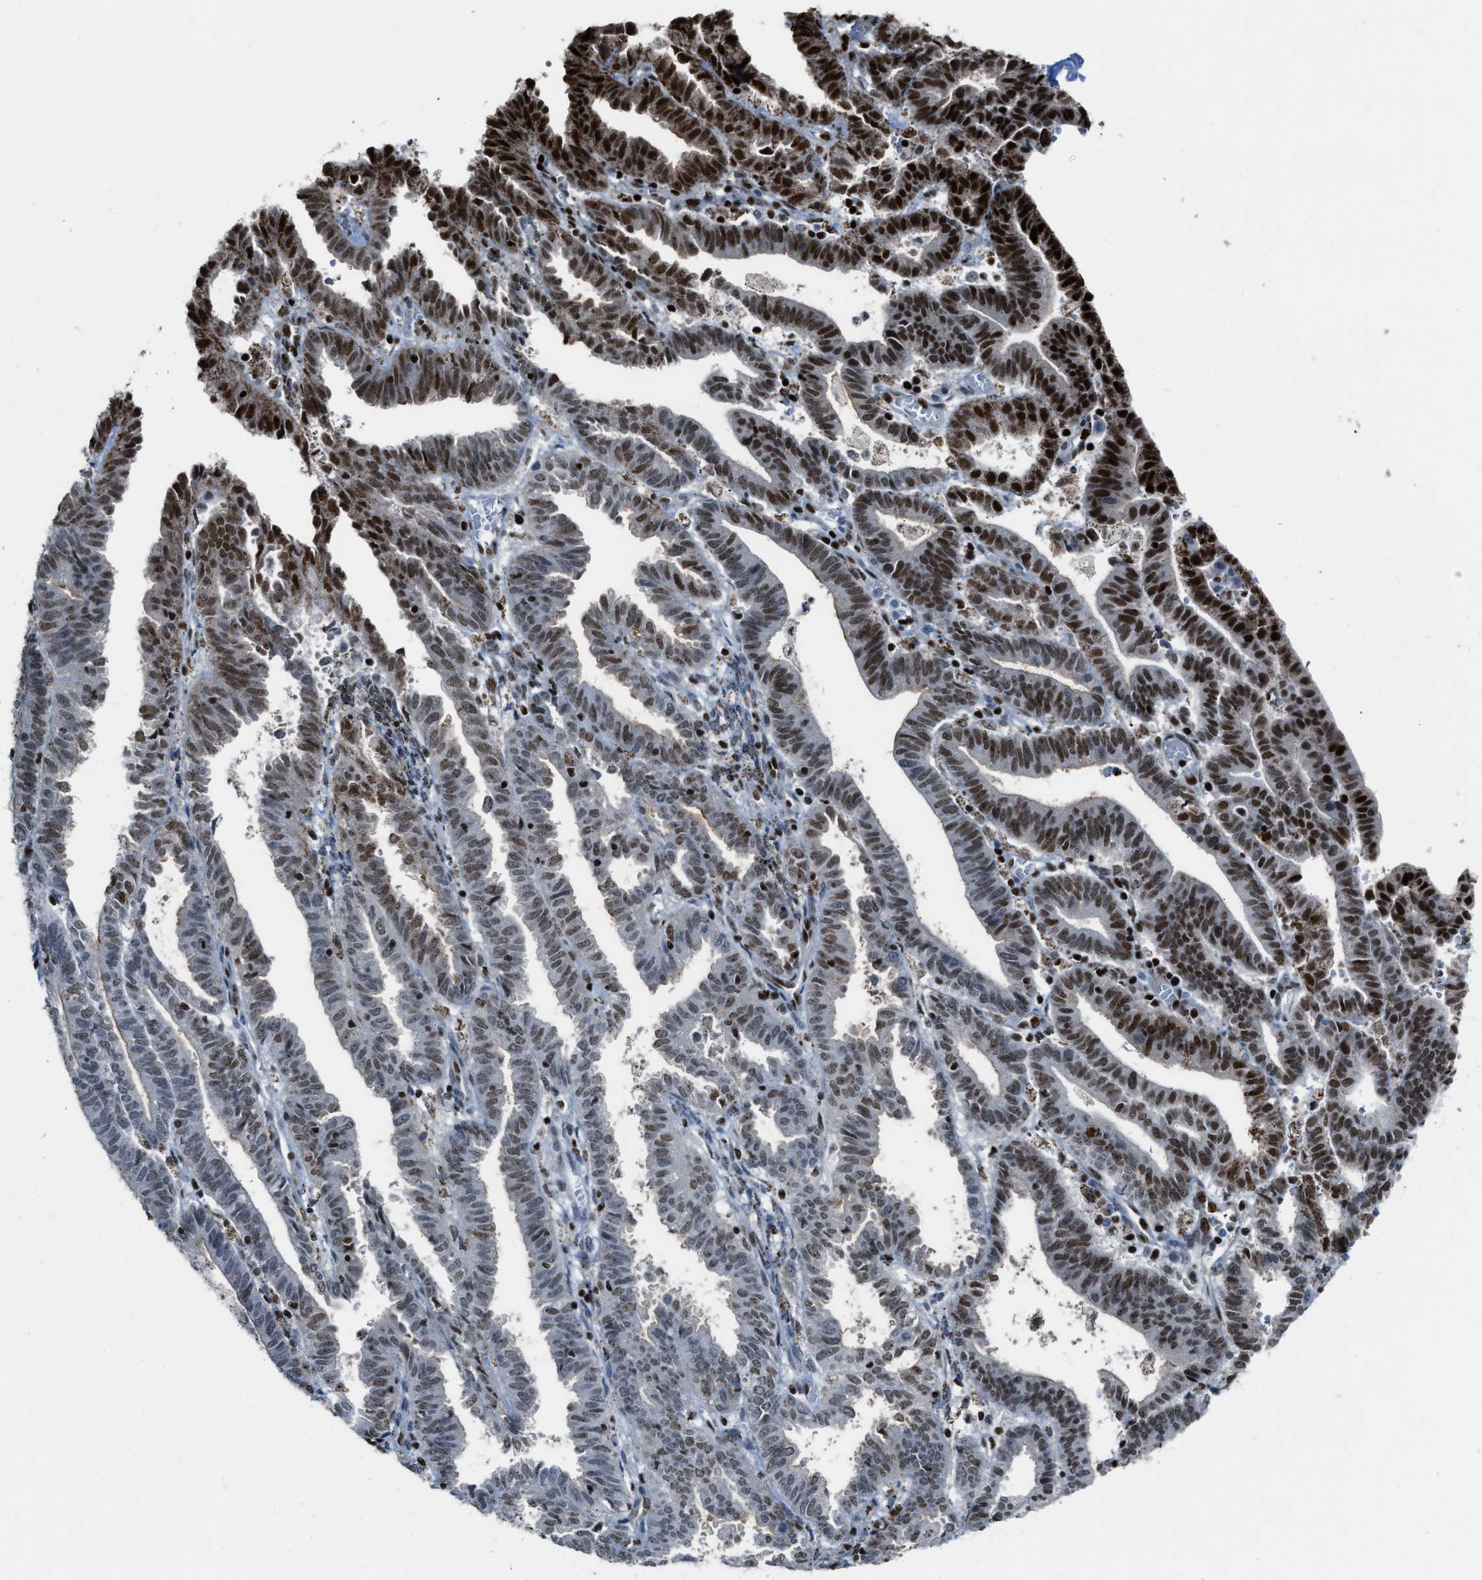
{"staining": {"intensity": "strong", "quantity": "25%-75%", "location": "nuclear"}, "tissue": "endometrial cancer", "cell_type": "Tumor cells", "image_type": "cancer", "snomed": [{"axis": "morphology", "description": "Adenocarcinoma, NOS"}, {"axis": "topography", "description": "Uterus"}], "caption": "Tumor cells demonstrate strong nuclear expression in approximately 25%-75% of cells in endometrial cancer (adenocarcinoma).", "gene": "SLFN5", "patient": {"sex": "female", "age": 83}}